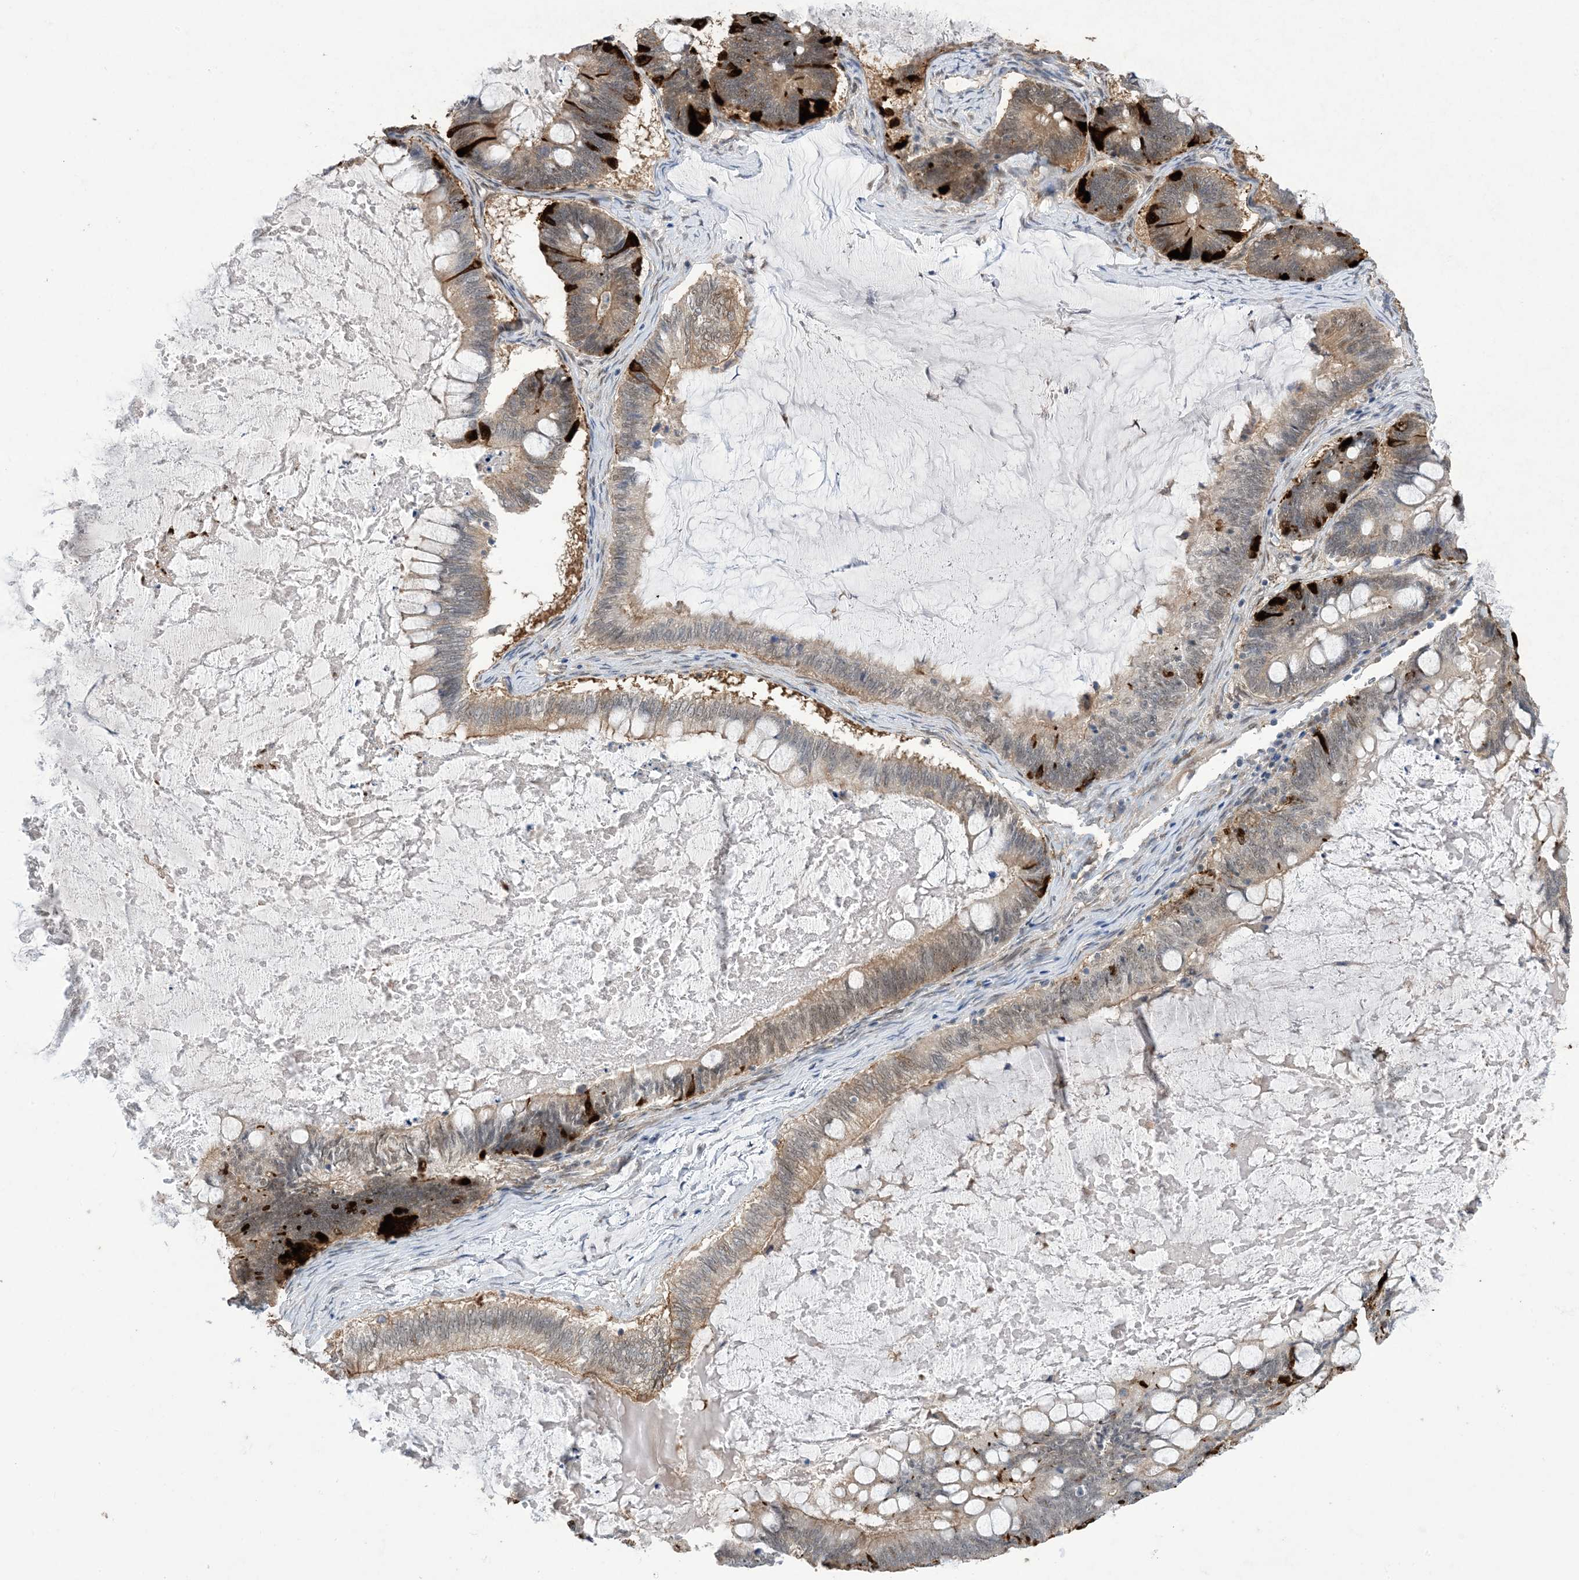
{"staining": {"intensity": "strong", "quantity": "<25%", "location": "cytoplasmic/membranous"}, "tissue": "ovarian cancer", "cell_type": "Tumor cells", "image_type": "cancer", "snomed": [{"axis": "morphology", "description": "Cystadenocarcinoma, mucinous, NOS"}, {"axis": "topography", "description": "Ovary"}], "caption": "Tumor cells exhibit medium levels of strong cytoplasmic/membranous expression in approximately <25% of cells in human ovarian mucinous cystadenocarcinoma.", "gene": "ZNF8", "patient": {"sex": "female", "age": 61}}